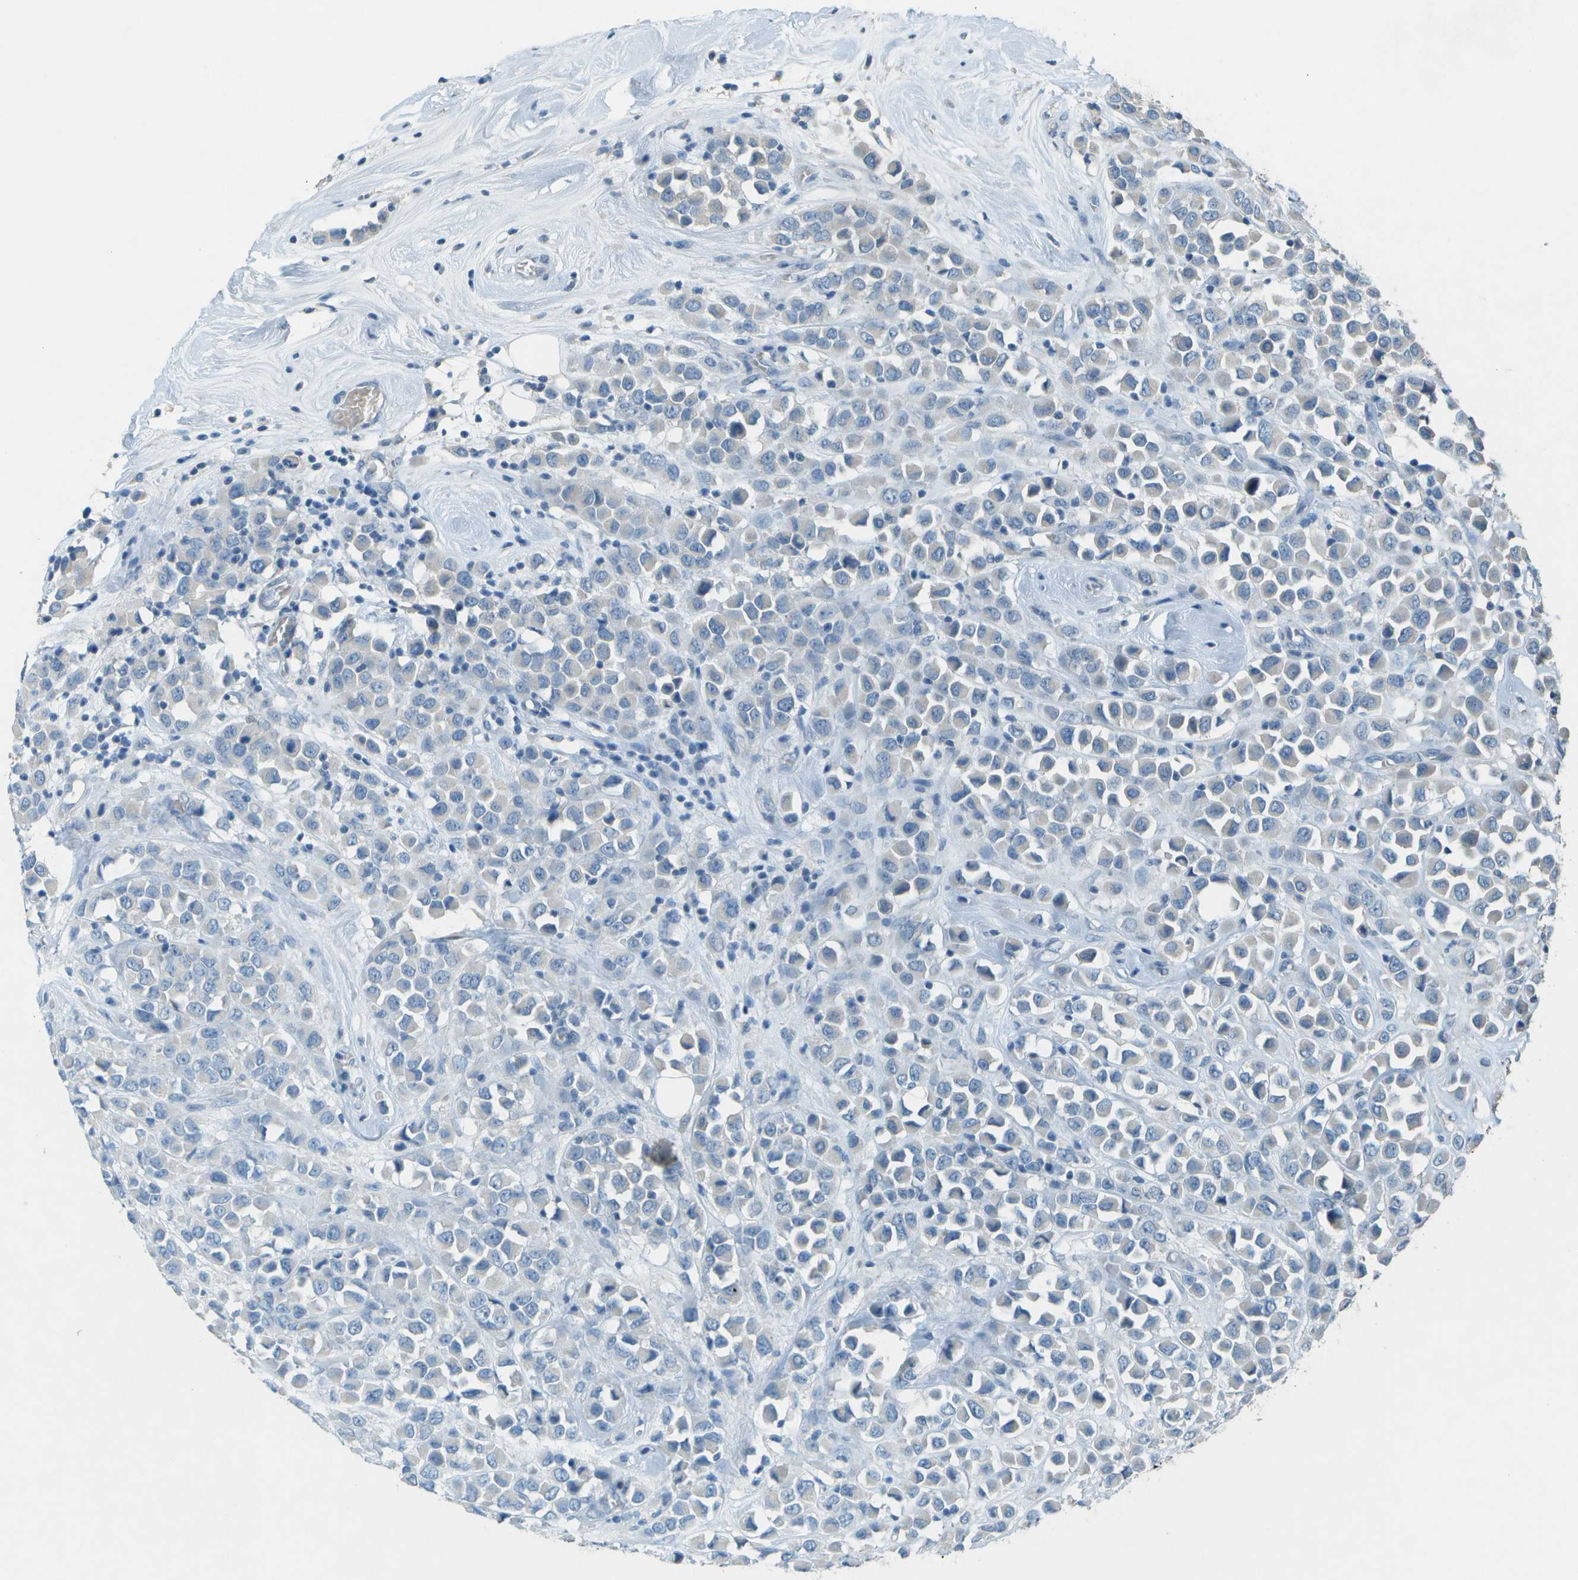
{"staining": {"intensity": "negative", "quantity": "none", "location": "none"}, "tissue": "breast cancer", "cell_type": "Tumor cells", "image_type": "cancer", "snomed": [{"axis": "morphology", "description": "Duct carcinoma"}, {"axis": "topography", "description": "Breast"}], "caption": "The micrograph displays no staining of tumor cells in infiltrating ductal carcinoma (breast).", "gene": "LGI2", "patient": {"sex": "female", "age": 61}}